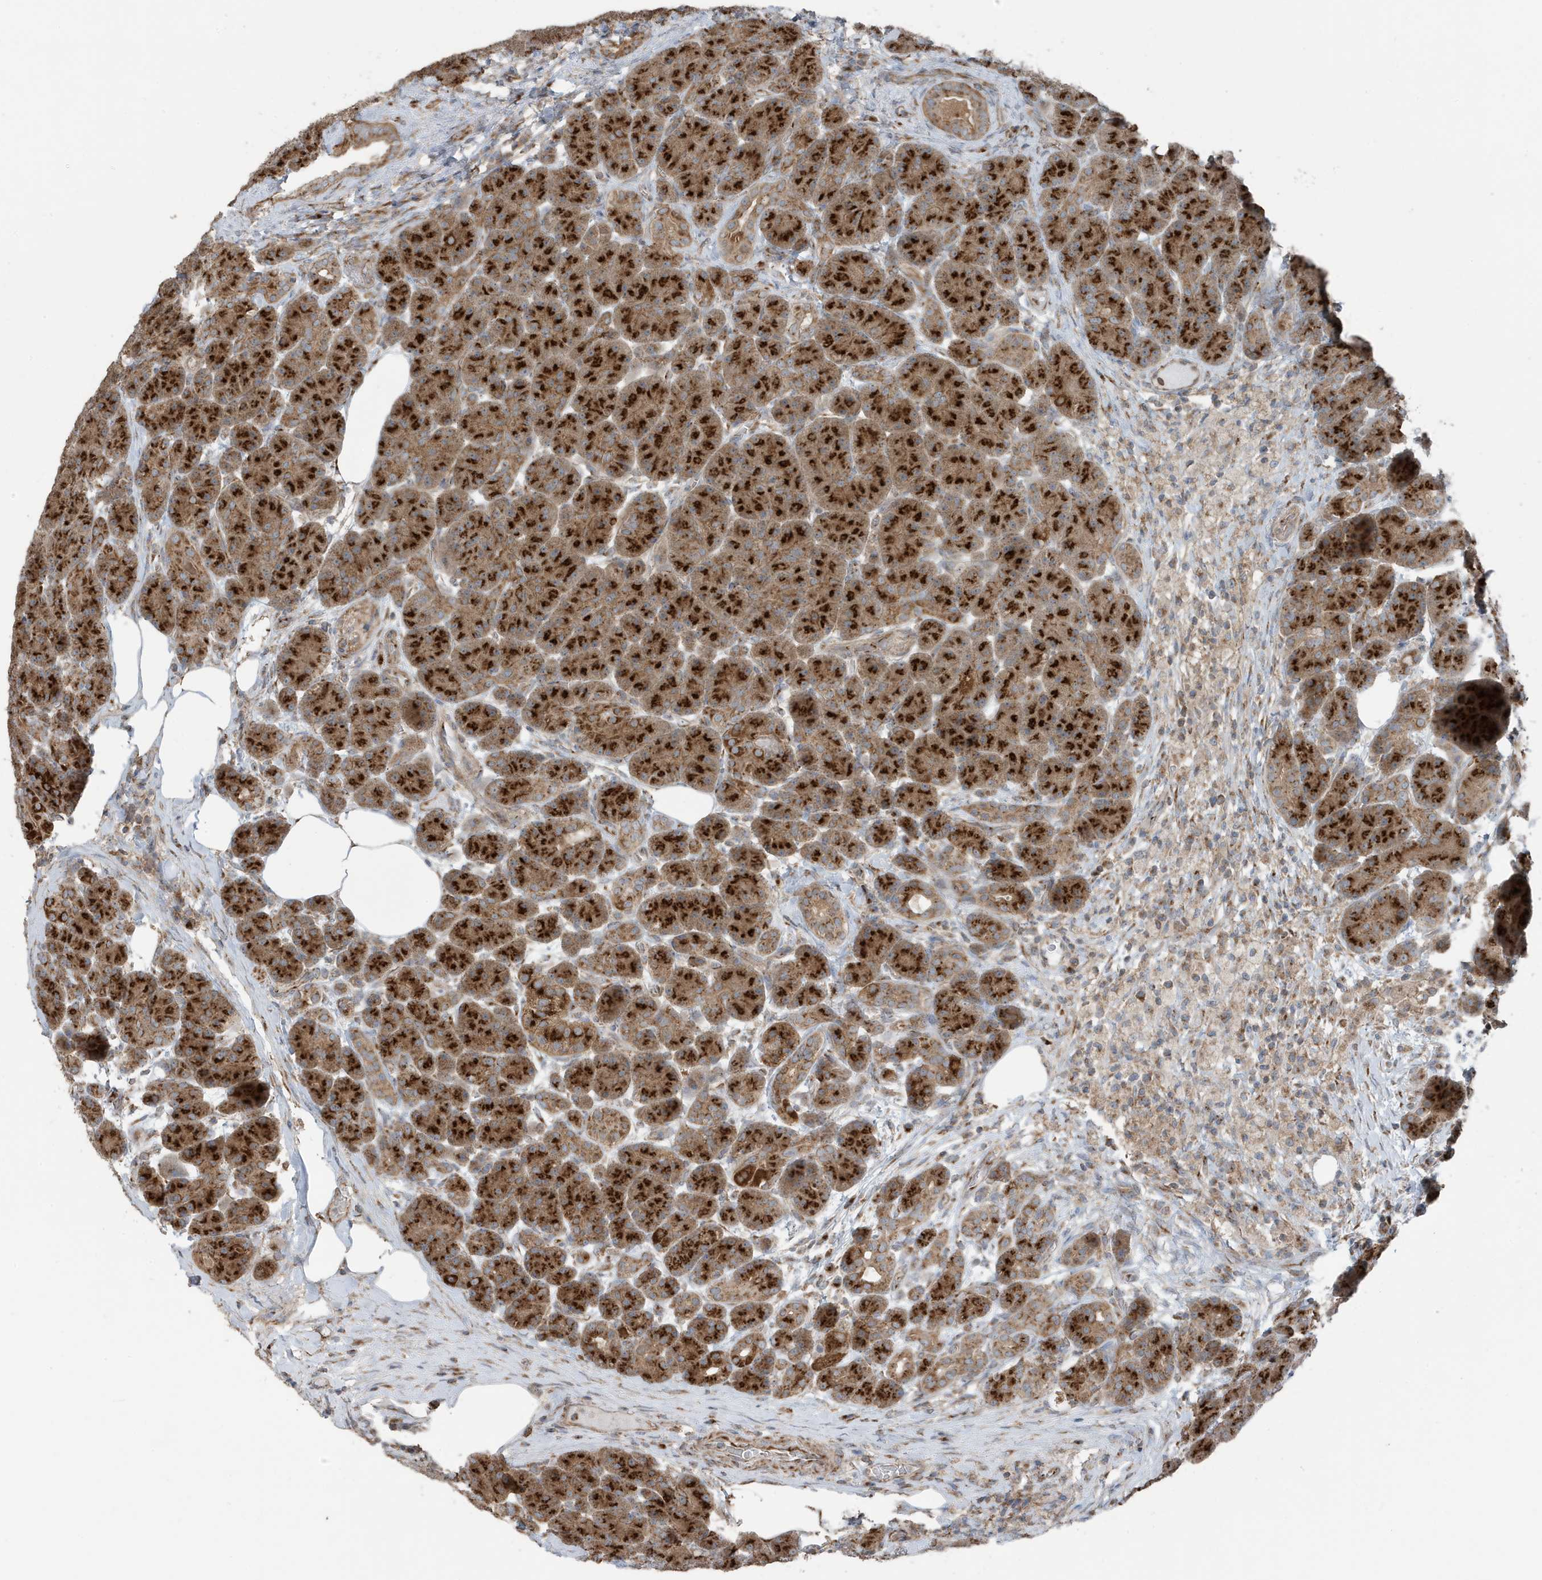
{"staining": {"intensity": "strong", "quantity": ">75%", "location": "cytoplasmic/membranous"}, "tissue": "pancreas", "cell_type": "Exocrine glandular cells", "image_type": "normal", "snomed": [{"axis": "morphology", "description": "Normal tissue, NOS"}, {"axis": "topography", "description": "Pancreas"}], "caption": "Protein expression analysis of normal human pancreas reveals strong cytoplasmic/membranous expression in approximately >75% of exocrine glandular cells.", "gene": "GOLGA4", "patient": {"sex": "male", "age": 63}}